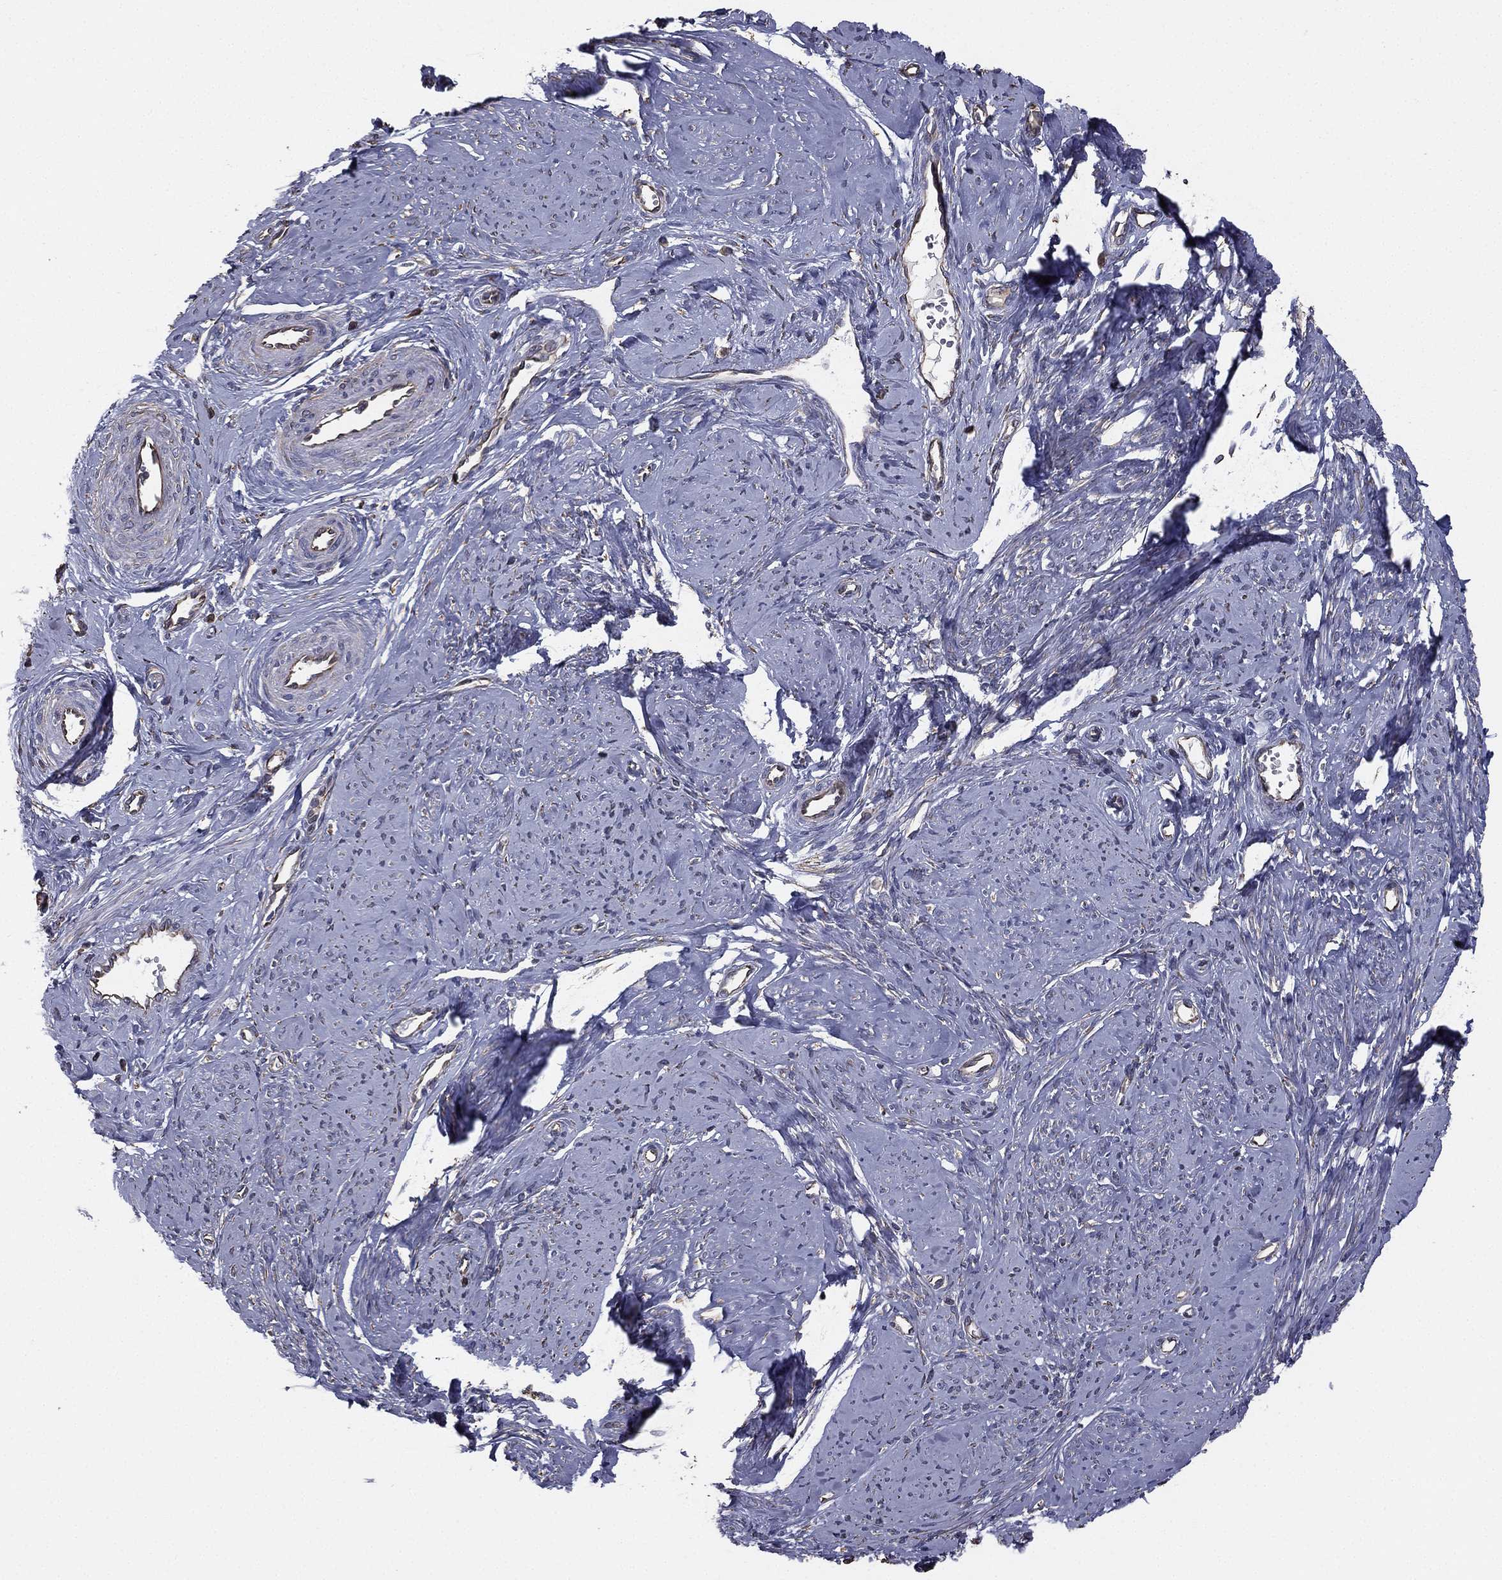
{"staining": {"intensity": "negative", "quantity": "none", "location": "none"}, "tissue": "smooth muscle", "cell_type": "Smooth muscle cells", "image_type": "normal", "snomed": [{"axis": "morphology", "description": "Normal tissue, NOS"}, {"axis": "topography", "description": "Smooth muscle"}], "caption": "Immunohistochemistry (IHC) micrograph of benign smooth muscle: smooth muscle stained with DAB (3,3'-diaminobenzidine) exhibits no significant protein staining in smooth muscle cells.", "gene": "SCUBE1", "patient": {"sex": "female", "age": 48}}